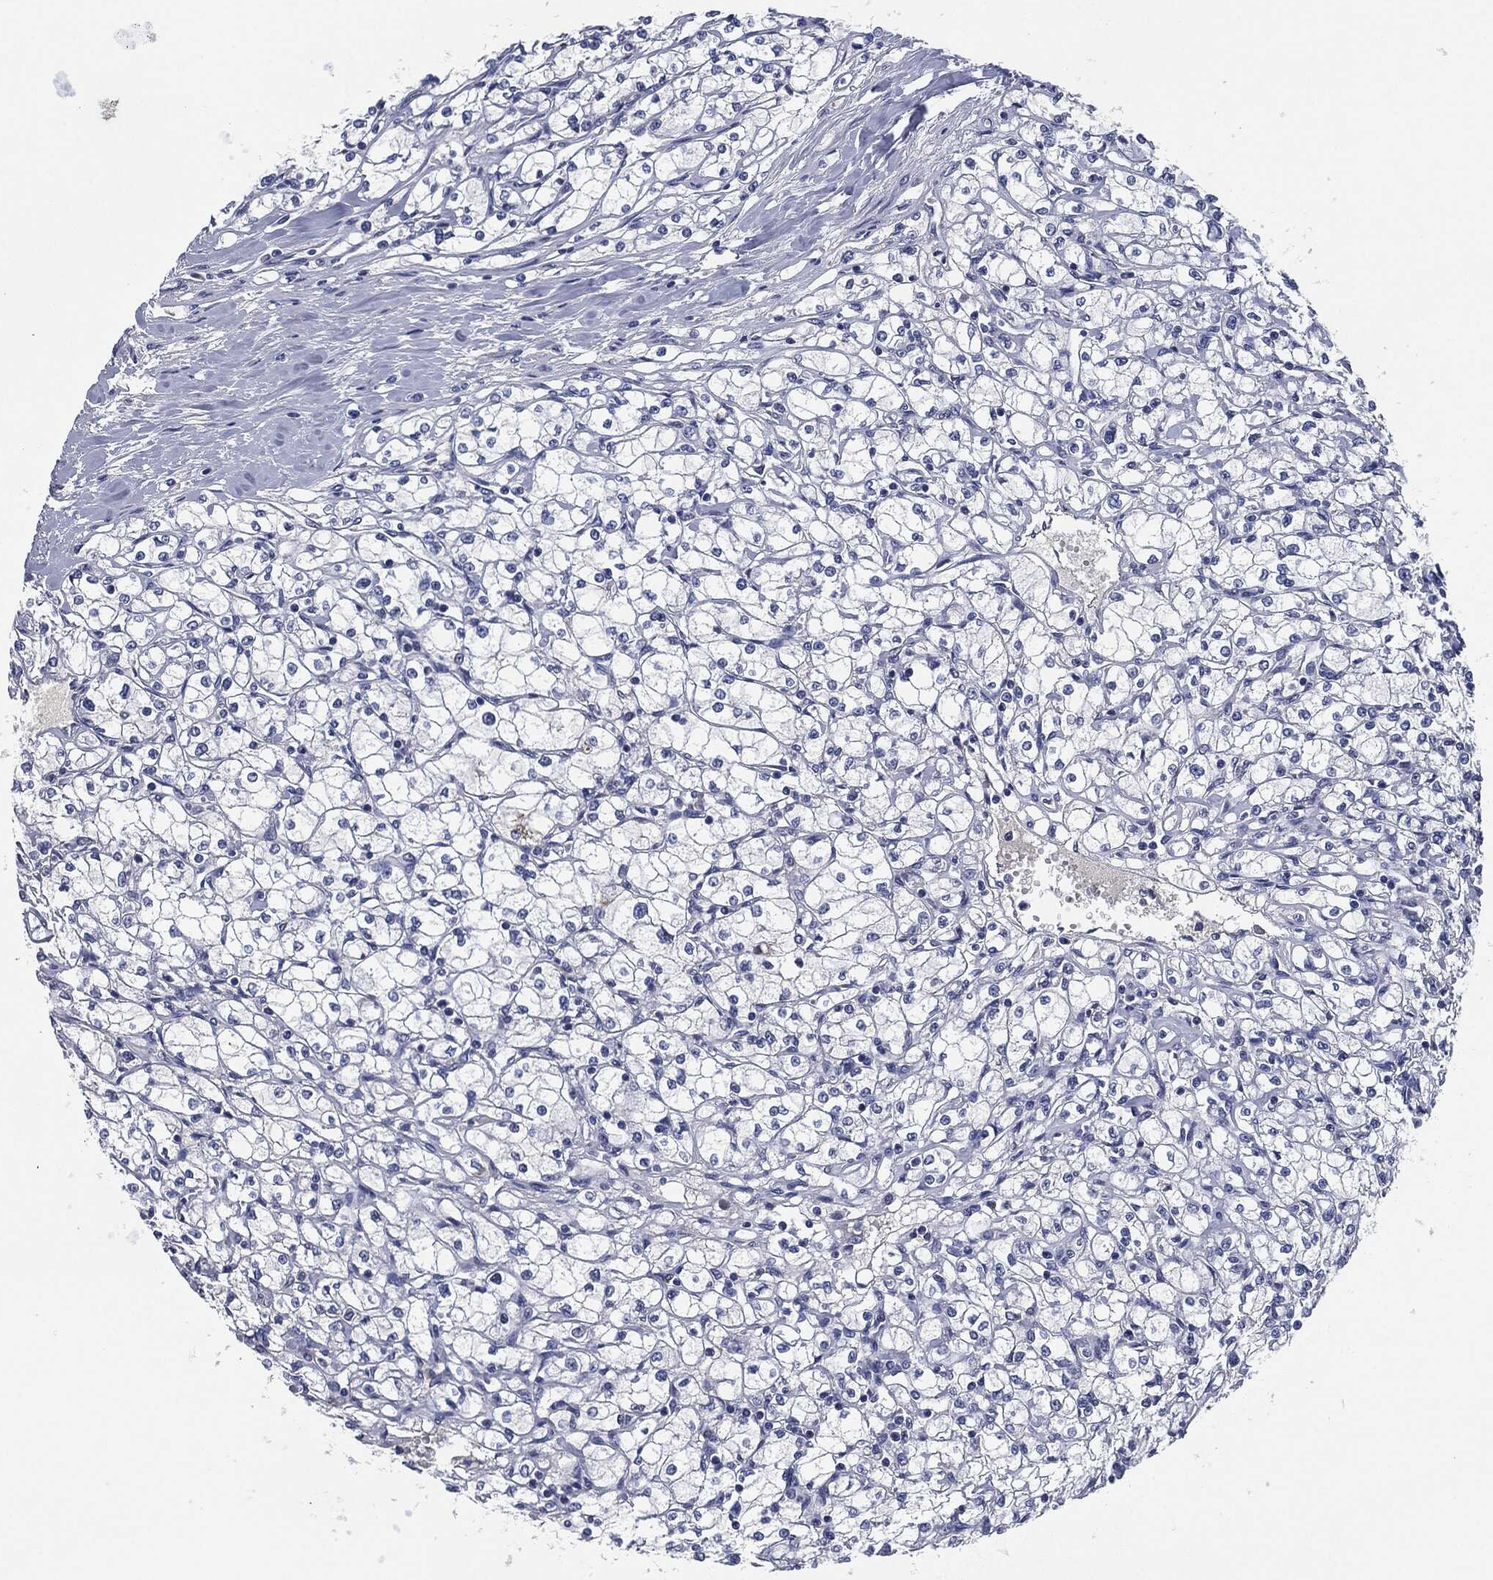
{"staining": {"intensity": "negative", "quantity": "none", "location": "none"}, "tissue": "renal cancer", "cell_type": "Tumor cells", "image_type": "cancer", "snomed": [{"axis": "morphology", "description": "Adenocarcinoma, NOS"}, {"axis": "topography", "description": "Kidney"}], "caption": "This photomicrograph is of renal cancer stained with immunohistochemistry to label a protein in brown with the nuclei are counter-stained blue. There is no staining in tumor cells.", "gene": "CD27", "patient": {"sex": "male", "age": 67}}